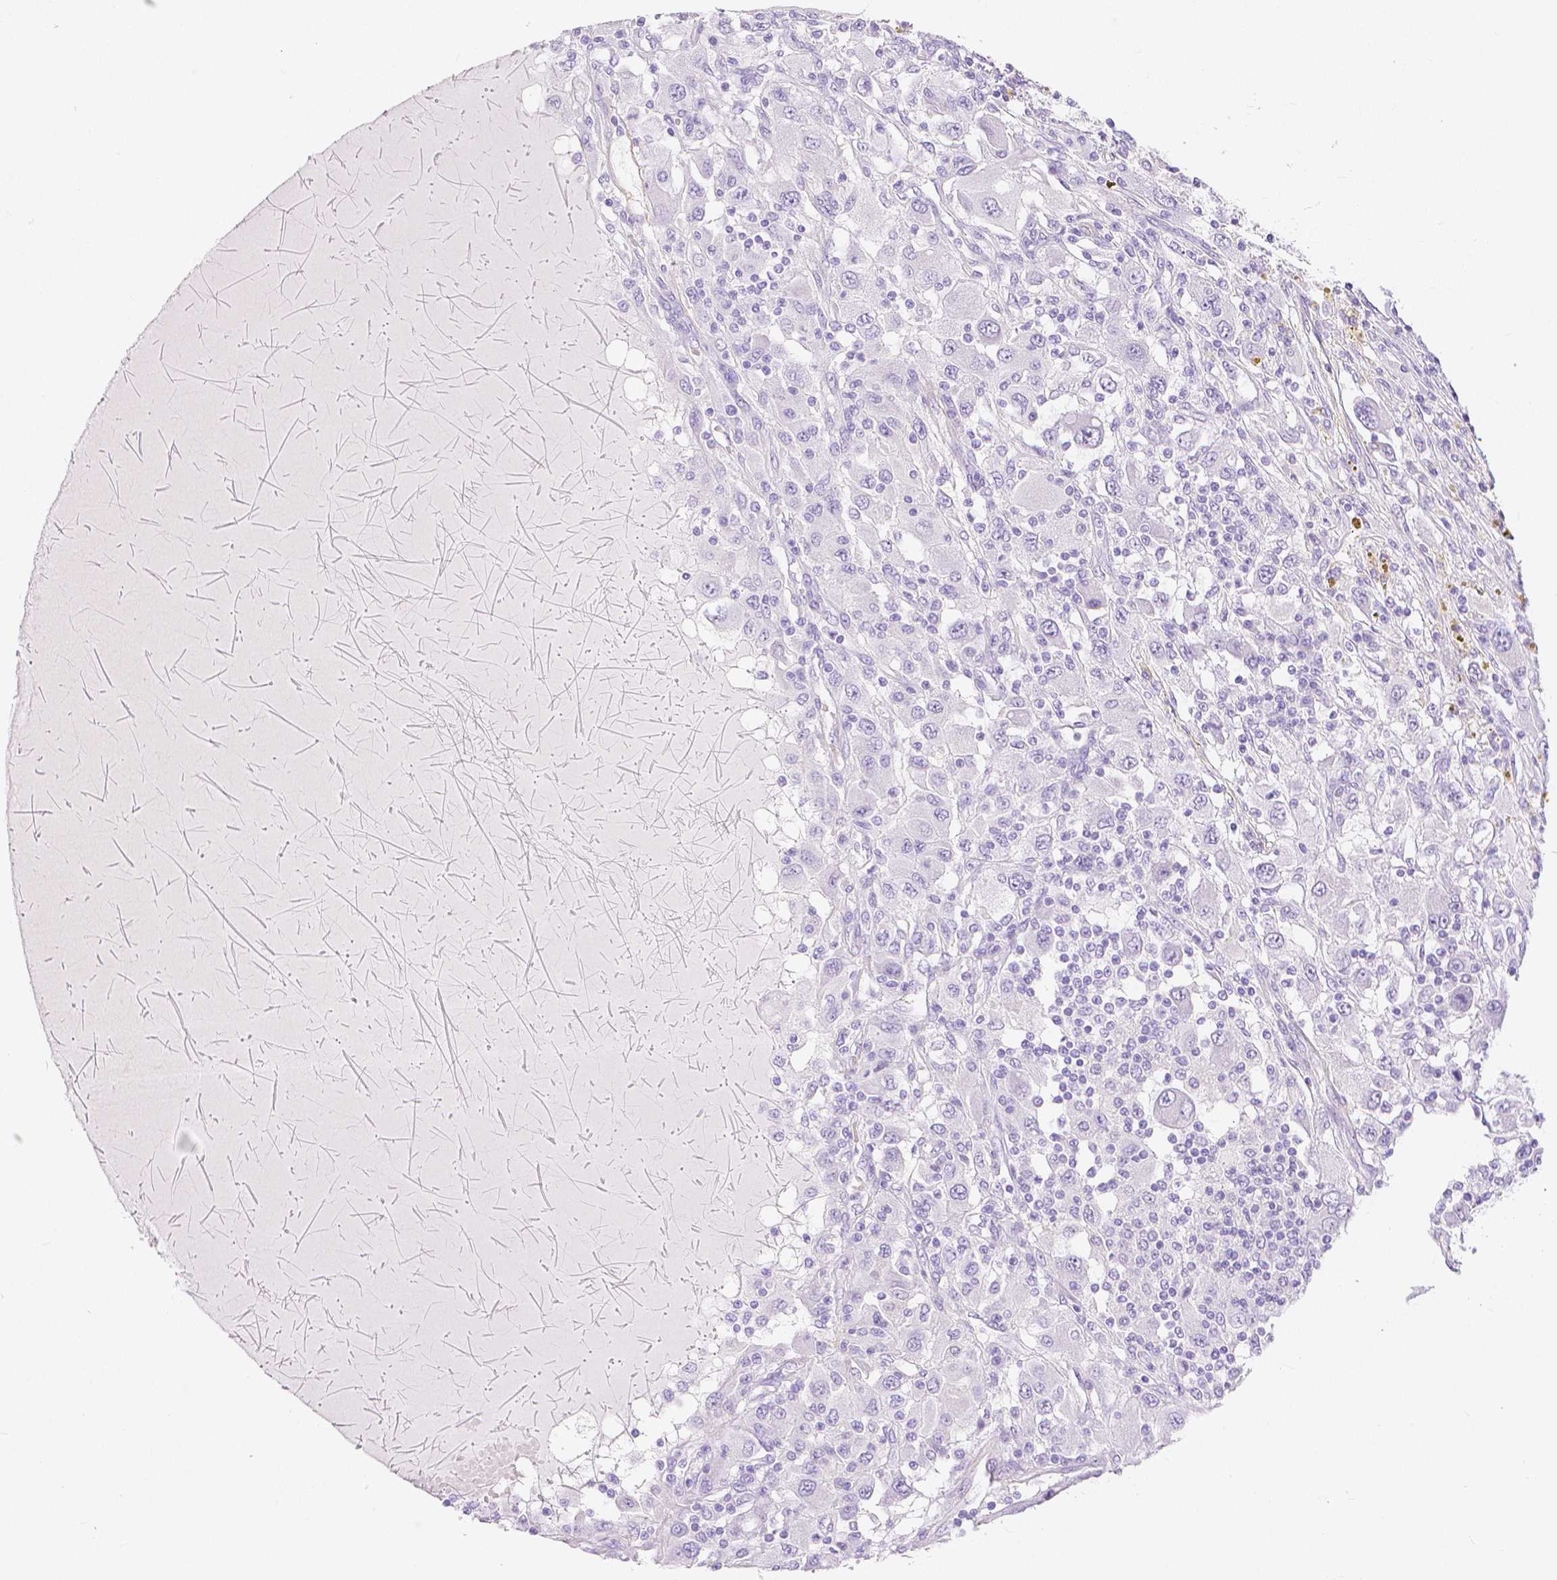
{"staining": {"intensity": "negative", "quantity": "none", "location": "none"}, "tissue": "renal cancer", "cell_type": "Tumor cells", "image_type": "cancer", "snomed": [{"axis": "morphology", "description": "Adenocarcinoma, NOS"}, {"axis": "topography", "description": "Kidney"}], "caption": "Immunohistochemistry histopathology image of human renal cancer (adenocarcinoma) stained for a protein (brown), which shows no positivity in tumor cells.", "gene": "SLC27A5", "patient": {"sex": "female", "age": 67}}